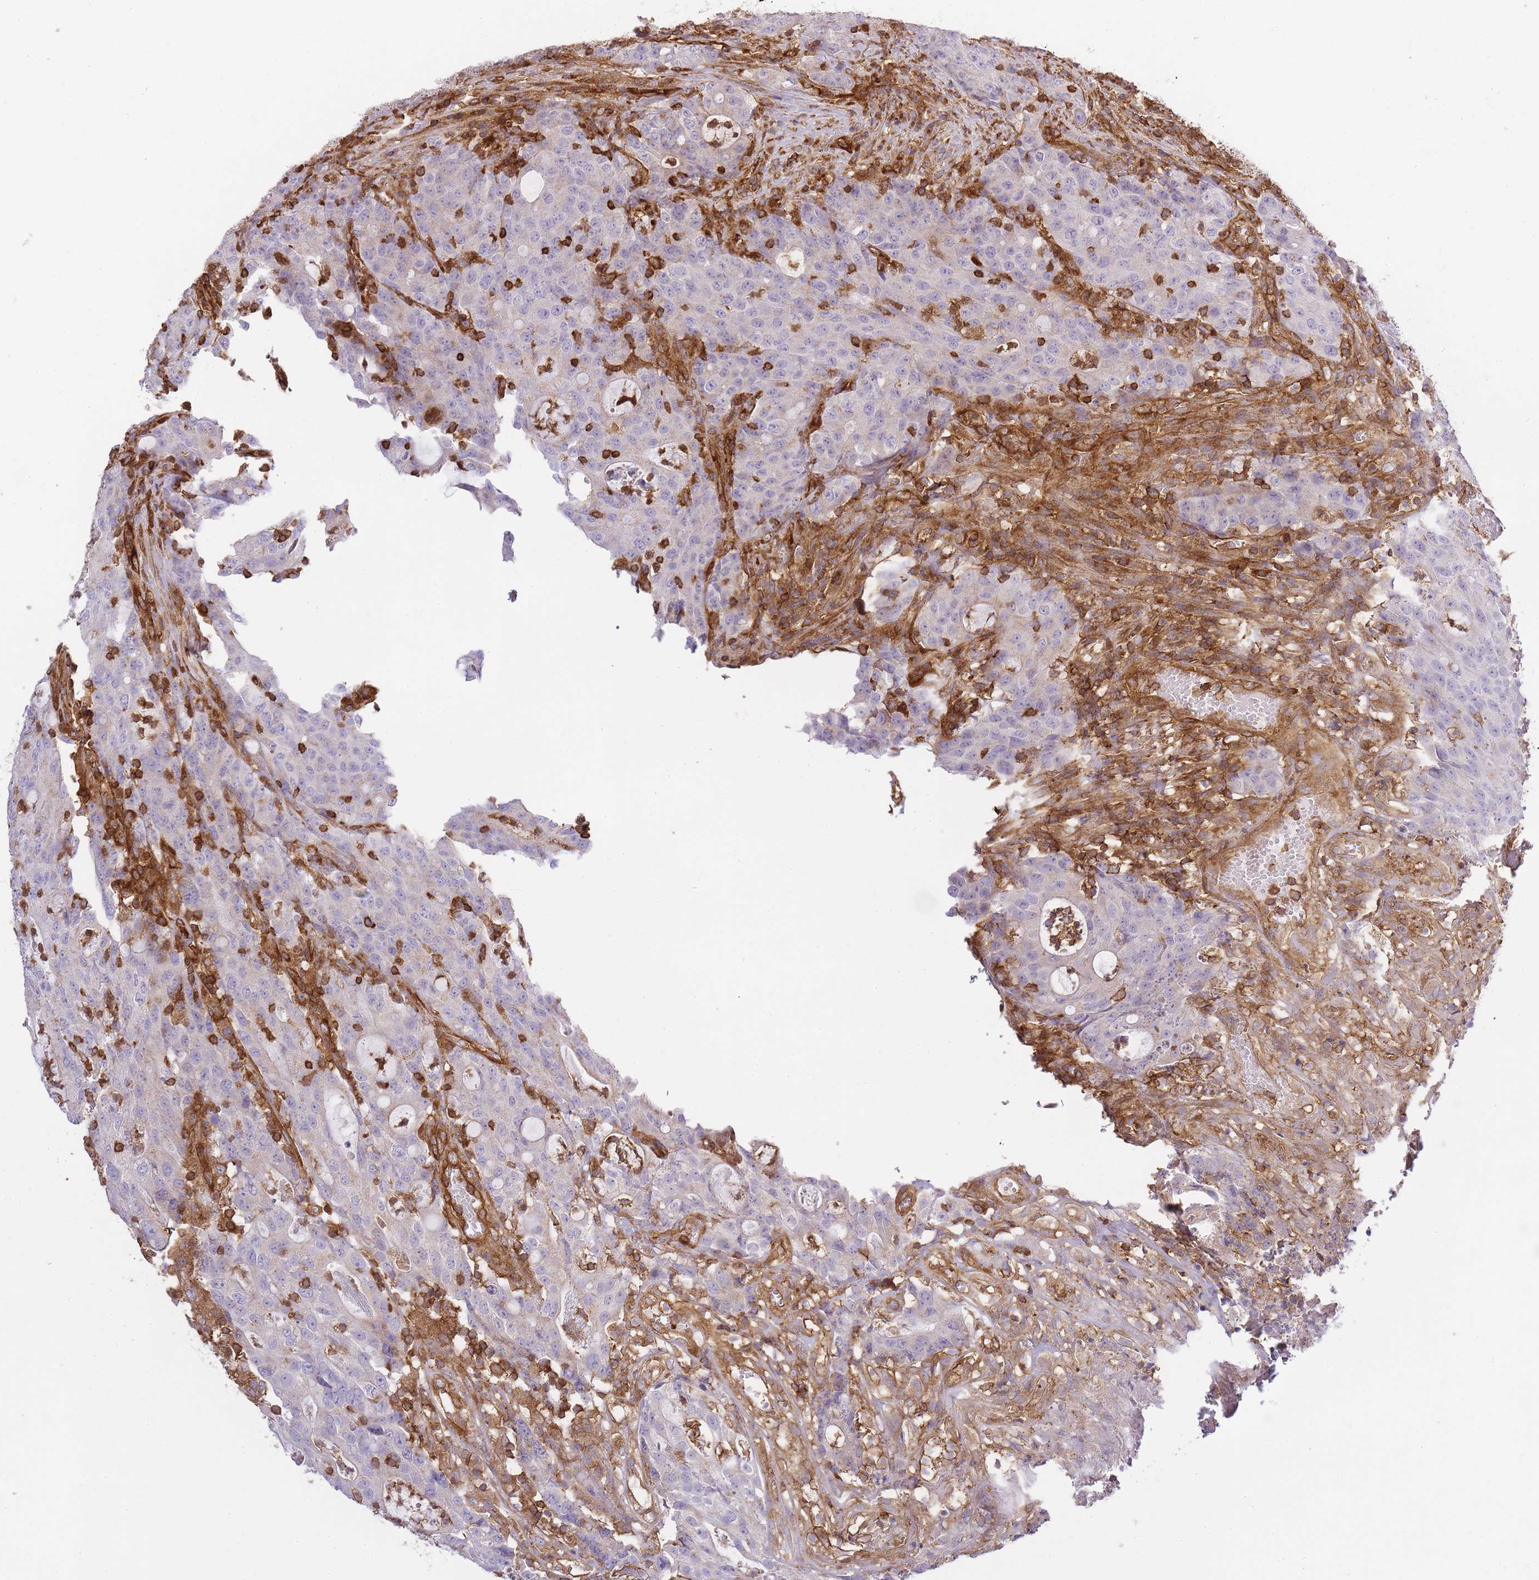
{"staining": {"intensity": "negative", "quantity": "none", "location": "none"}, "tissue": "colorectal cancer", "cell_type": "Tumor cells", "image_type": "cancer", "snomed": [{"axis": "morphology", "description": "Adenocarcinoma, NOS"}, {"axis": "topography", "description": "Colon"}], "caption": "Immunohistochemistry (IHC) histopathology image of human colorectal adenocarcinoma stained for a protein (brown), which demonstrates no staining in tumor cells.", "gene": "MSN", "patient": {"sex": "male", "age": 83}}